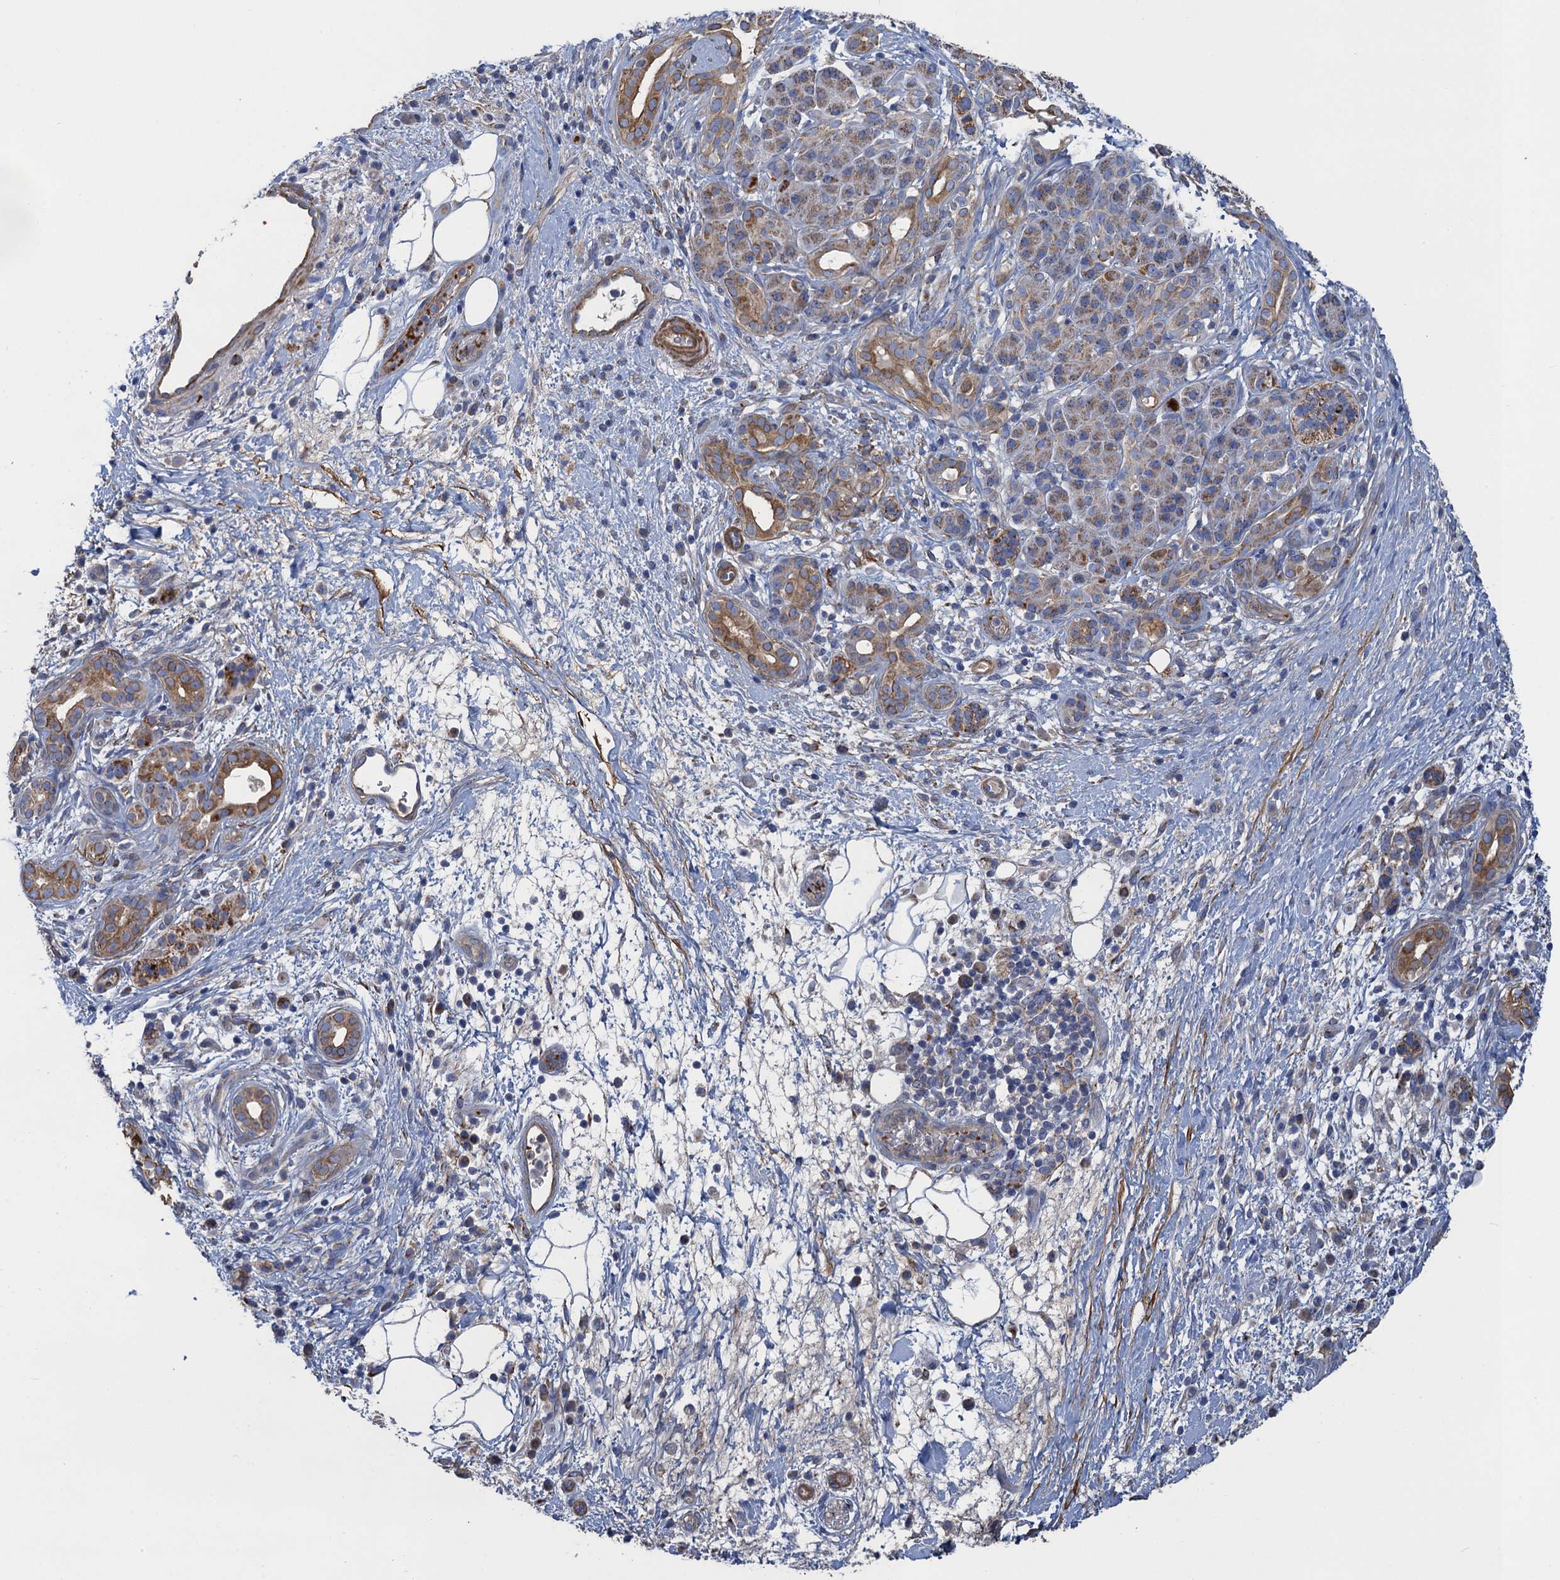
{"staining": {"intensity": "moderate", "quantity": "25%-75%", "location": "cytoplasmic/membranous"}, "tissue": "pancreatic cancer", "cell_type": "Tumor cells", "image_type": "cancer", "snomed": [{"axis": "morphology", "description": "Adenocarcinoma, NOS"}, {"axis": "topography", "description": "Pancreas"}], "caption": "Immunohistochemical staining of human adenocarcinoma (pancreatic) reveals medium levels of moderate cytoplasmic/membranous protein expression in approximately 25%-75% of tumor cells.", "gene": "GCSH", "patient": {"sex": "male", "age": 78}}